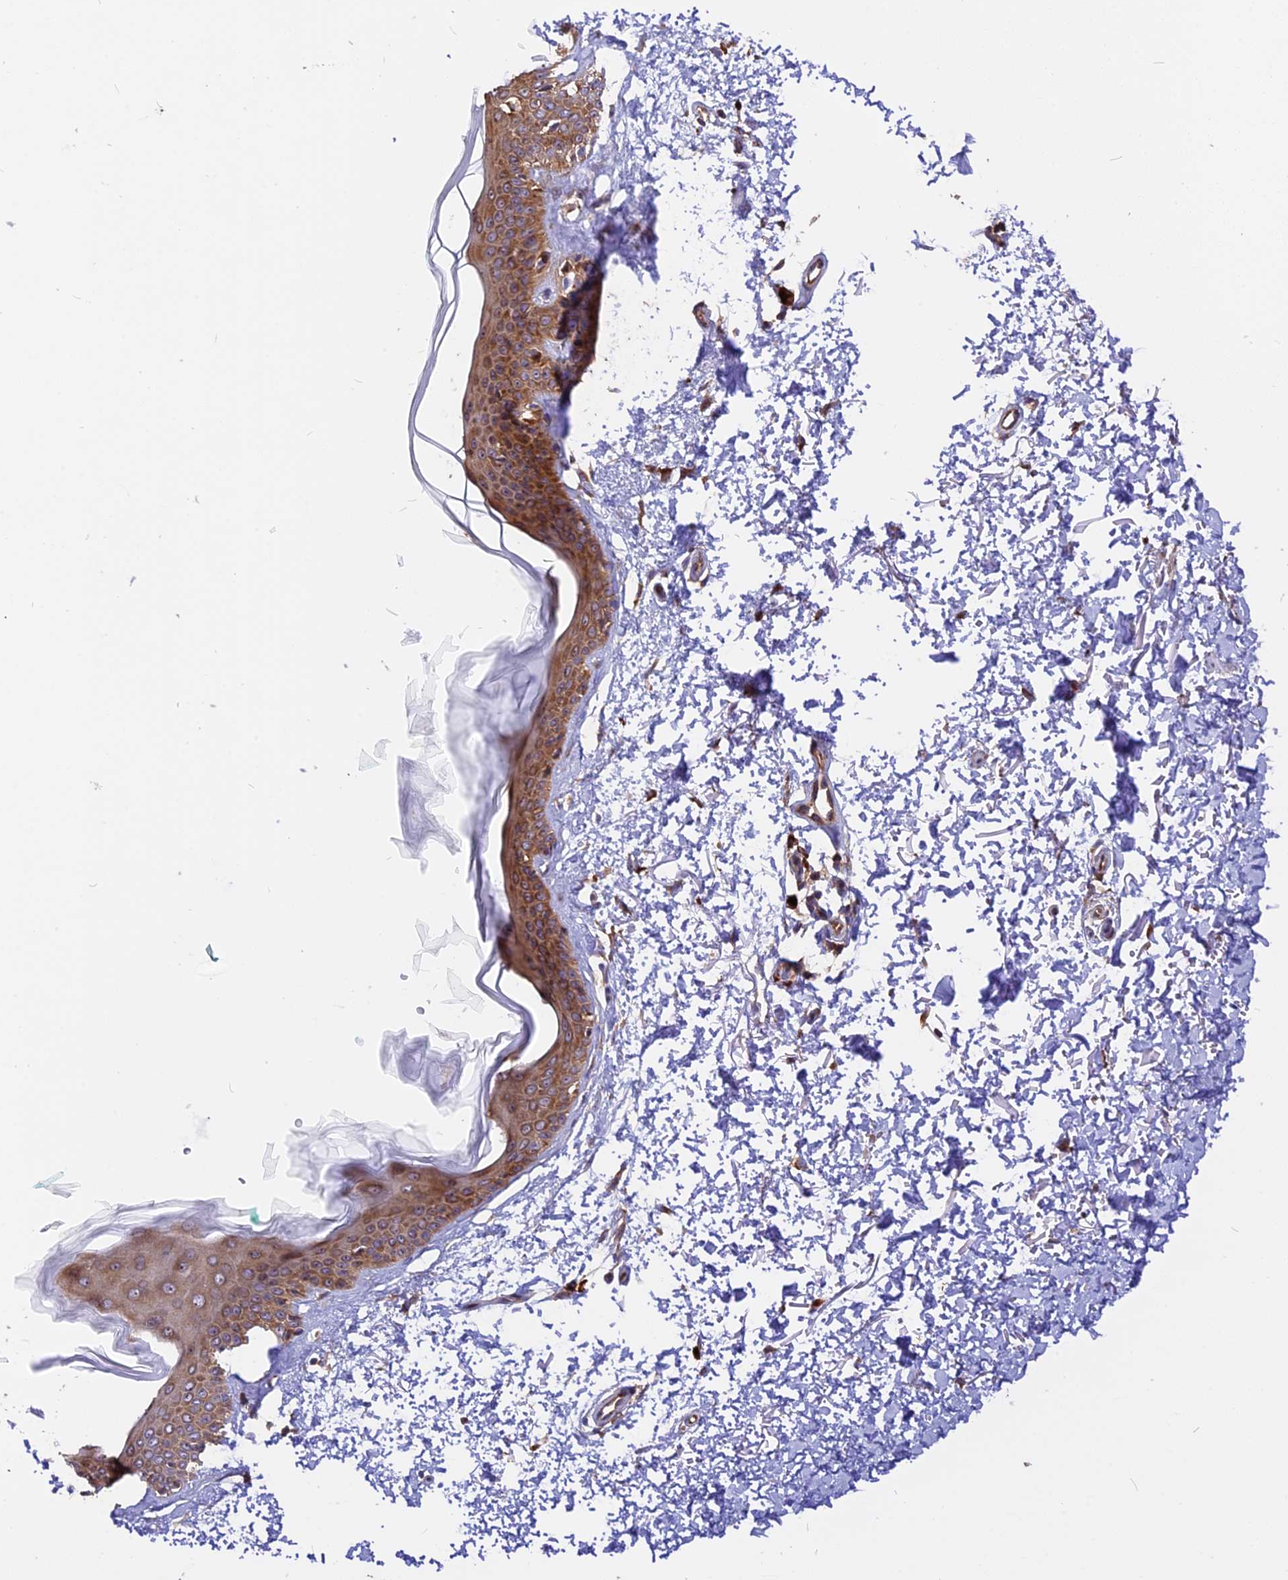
{"staining": {"intensity": "moderate", "quantity": ">75%", "location": "cytoplasmic/membranous"}, "tissue": "skin", "cell_type": "Fibroblasts", "image_type": "normal", "snomed": [{"axis": "morphology", "description": "Normal tissue, NOS"}, {"axis": "topography", "description": "Skin"}], "caption": "The micrograph reveals immunohistochemical staining of normal skin. There is moderate cytoplasmic/membranous positivity is identified in approximately >75% of fibroblasts. (DAB (3,3'-diaminobenzidine) = brown stain, brightfield microscopy at high magnification).", "gene": "GNPTAB", "patient": {"sex": "male", "age": 66}}